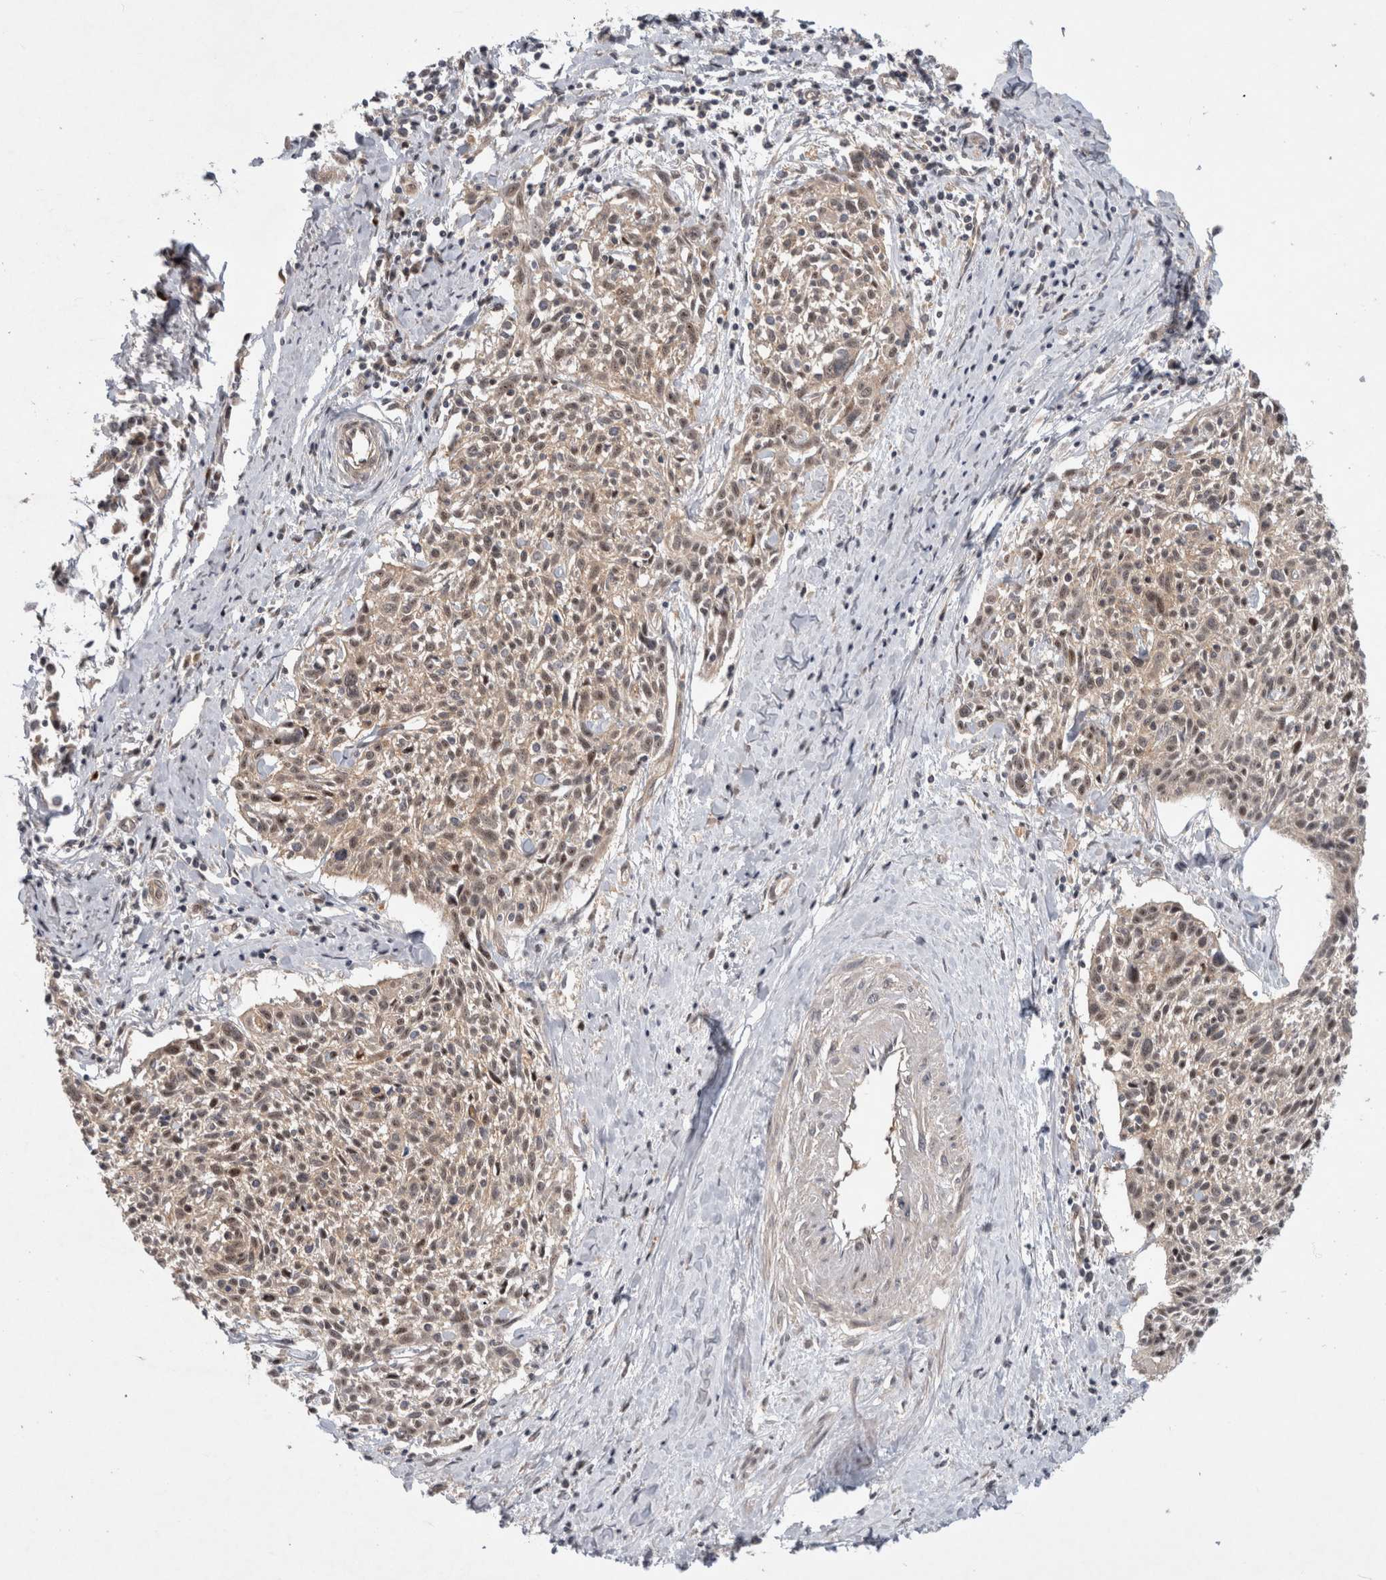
{"staining": {"intensity": "moderate", "quantity": "25%-75%", "location": "nuclear"}, "tissue": "cervical cancer", "cell_type": "Tumor cells", "image_type": "cancer", "snomed": [{"axis": "morphology", "description": "Squamous cell carcinoma, NOS"}, {"axis": "topography", "description": "Cervix"}], "caption": "Human cervical cancer stained for a protein (brown) demonstrates moderate nuclear positive expression in approximately 25%-75% of tumor cells.", "gene": "CERS3", "patient": {"sex": "female", "age": 51}}